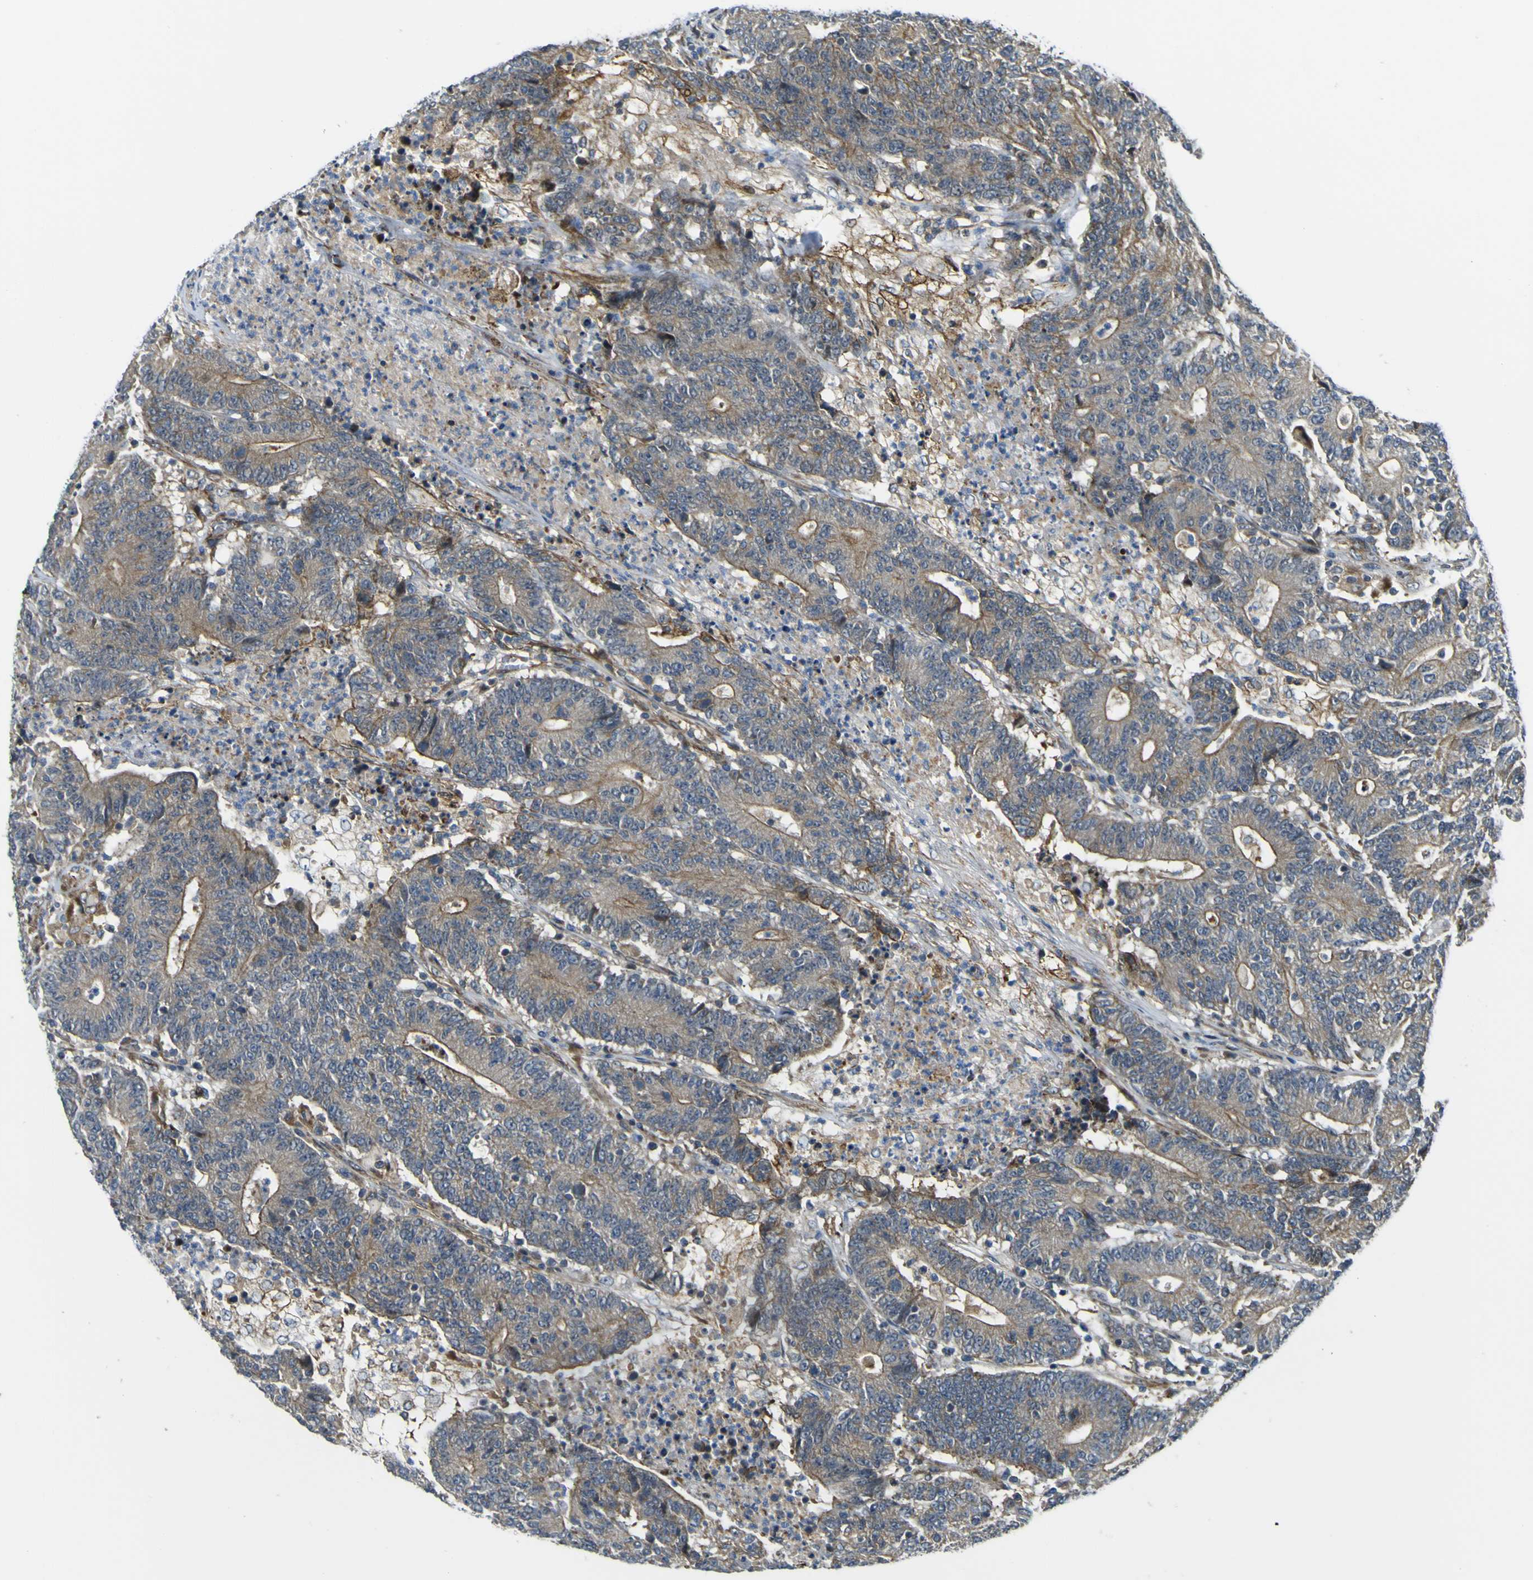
{"staining": {"intensity": "moderate", "quantity": ">75%", "location": "cytoplasmic/membranous"}, "tissue": "colorectal cancer", "cell_type": "Tumor cells", "image_type": "cancer", "snomed": [{"axis": "morphology", "description": "Normal tissue, NOS"}, {"axis": "morphology", "description": "Adenocarcinoma, NOS"}, {"axis": "topography", "description": "Colon"}], "caption": "Colorectal adenocarcinoma stained for a protein demonstrates moderate cytoplasmic/membranous positivity in tumor cells.", "gene": "KDM7A", "patient": {"sex": "female", "age": 75}}